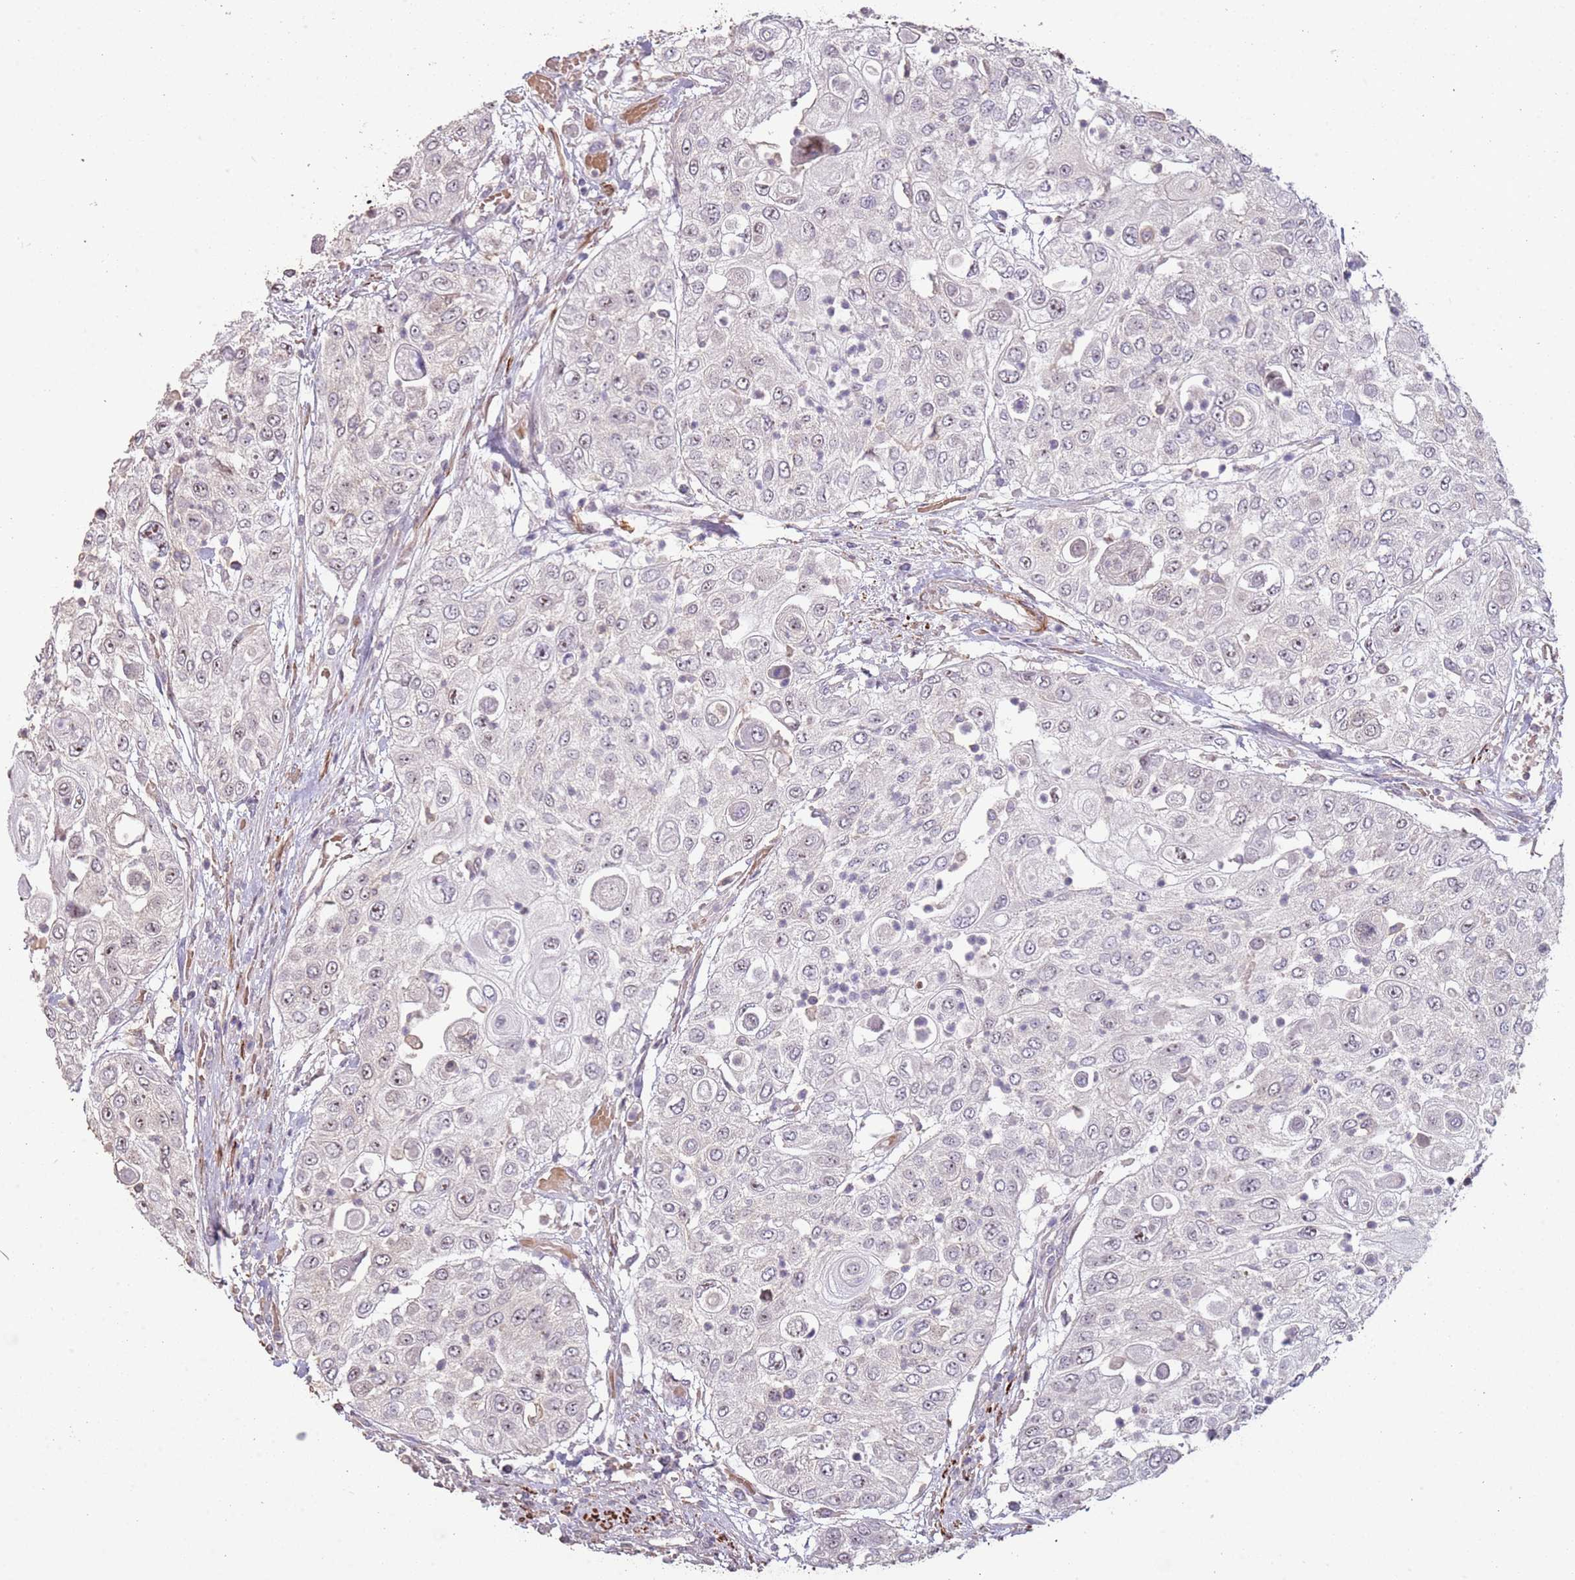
{"staining": {"intensity": "negative", "quantity": "none", "location": "none"}, "tissue": "urothelial cancer", "cell_type": "Tumor cells", "image_type": "cancer", "snomed": [{"axis": "morphology", "description": "Urothelial carcinoma, High grade"}, {"axis": "topography", "description": "Urinary bladder"}], "caption": "Immunohistochemical staining of human urothelial carcinoma (high-grade) displays no significant positivity in tumor cells.", "gene": "ADTRP", "patient": {"sex": "female", "age": 79}}